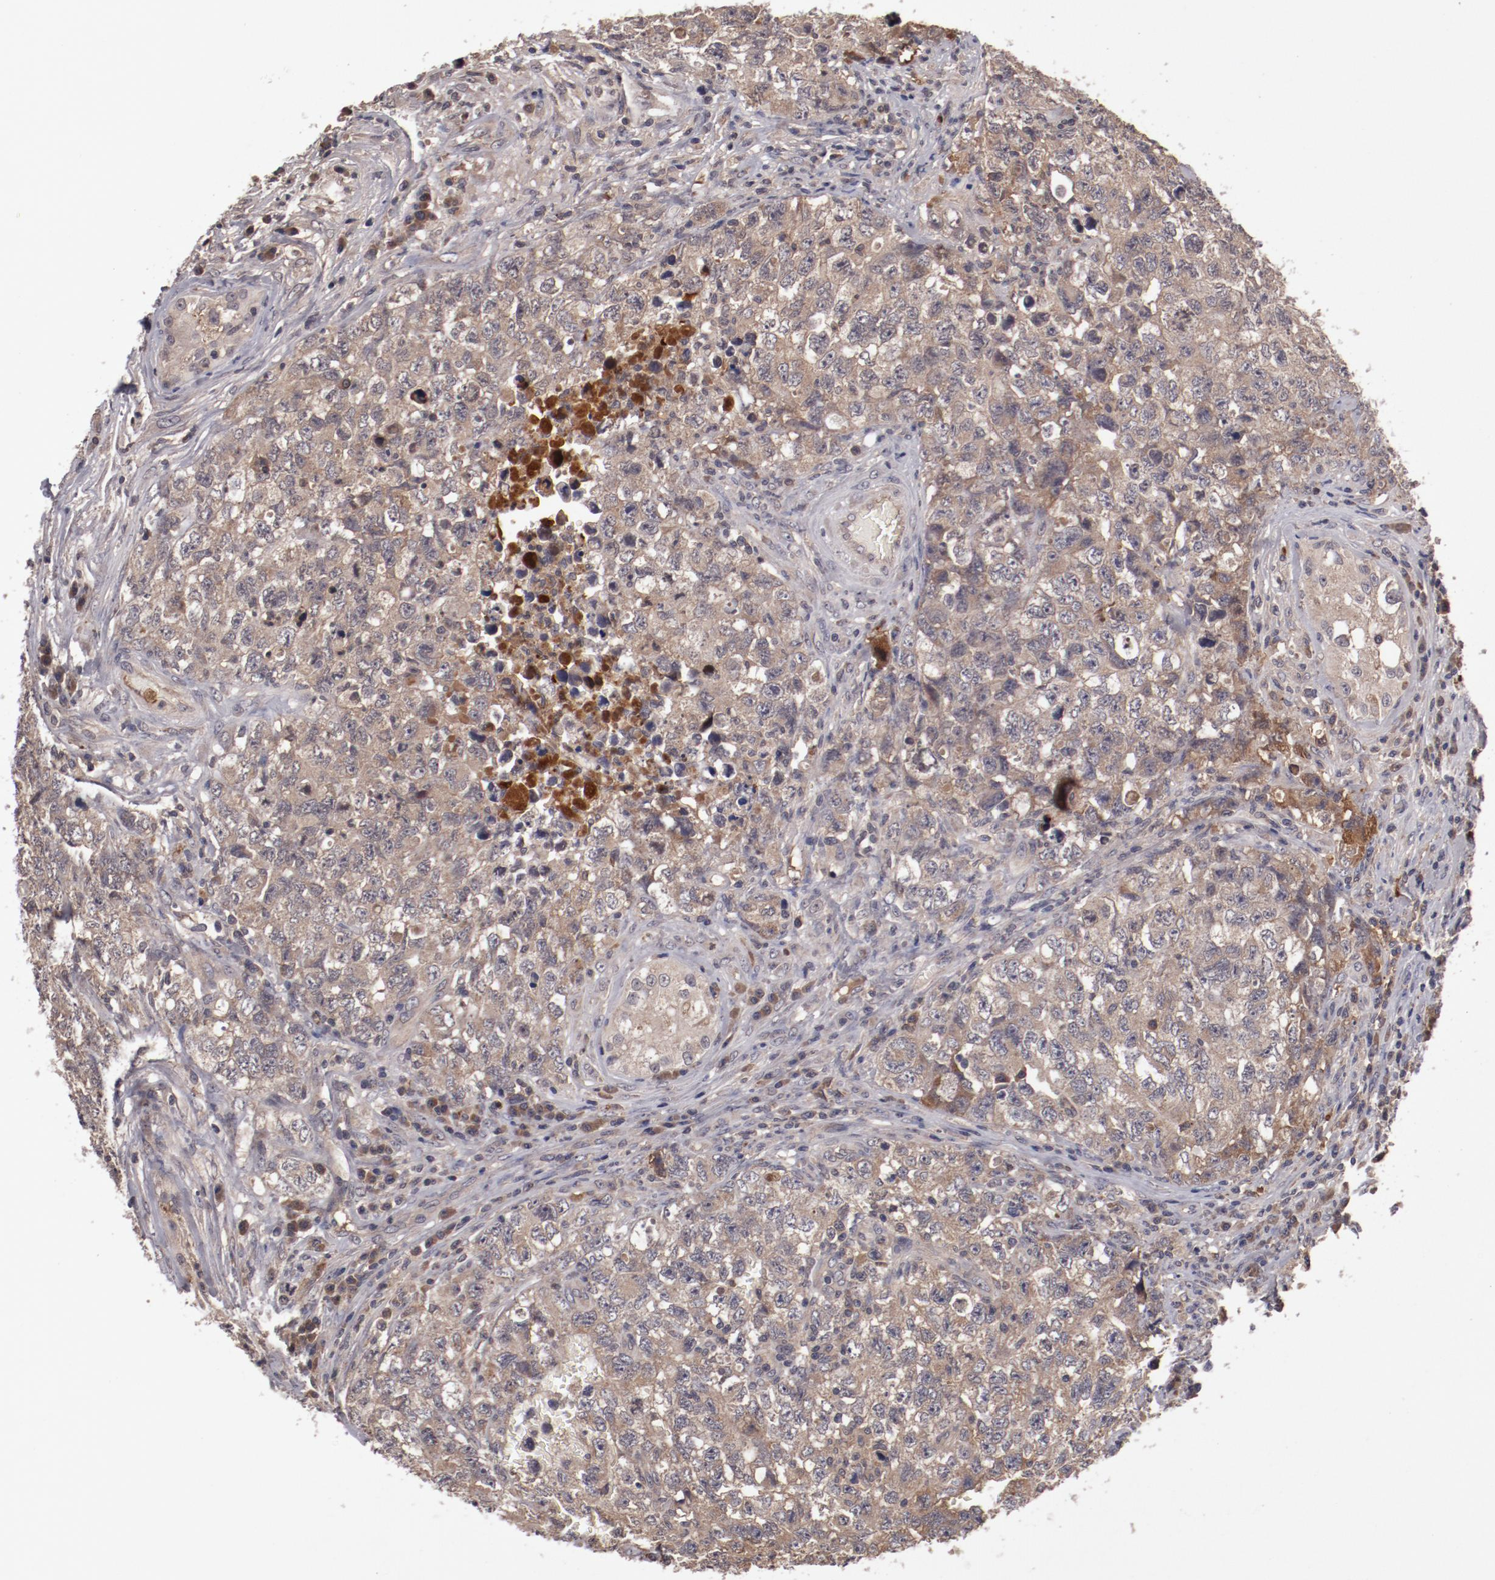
{"staining": {"intensity": "moderate", "quantity": ">75%", "location": "cytoplasmic/membranous"}, "tissue": "testis cancer", "cell_type": "Tumor cells", "image_type": "cancer", "snomed": [{"axis": "morphology", "description": "Carcinoma, Embryonal, NOS"}, {"axis": "topography", "description": "Testis"}], "caption": "Immunohistochemistry (DAB) staining of testis embryonal carcinoma demonstrates moderate cytoplasmic/membranous protein staining in about >75% of tumor cells. (Stains: DAB (3,3'-diaminobenzidine) in brown, nuclei in blue, Microscopy: brightfield microscopy at high magnification).", "gene": "CP", "patient": {"sex": "male", "age": 31}}